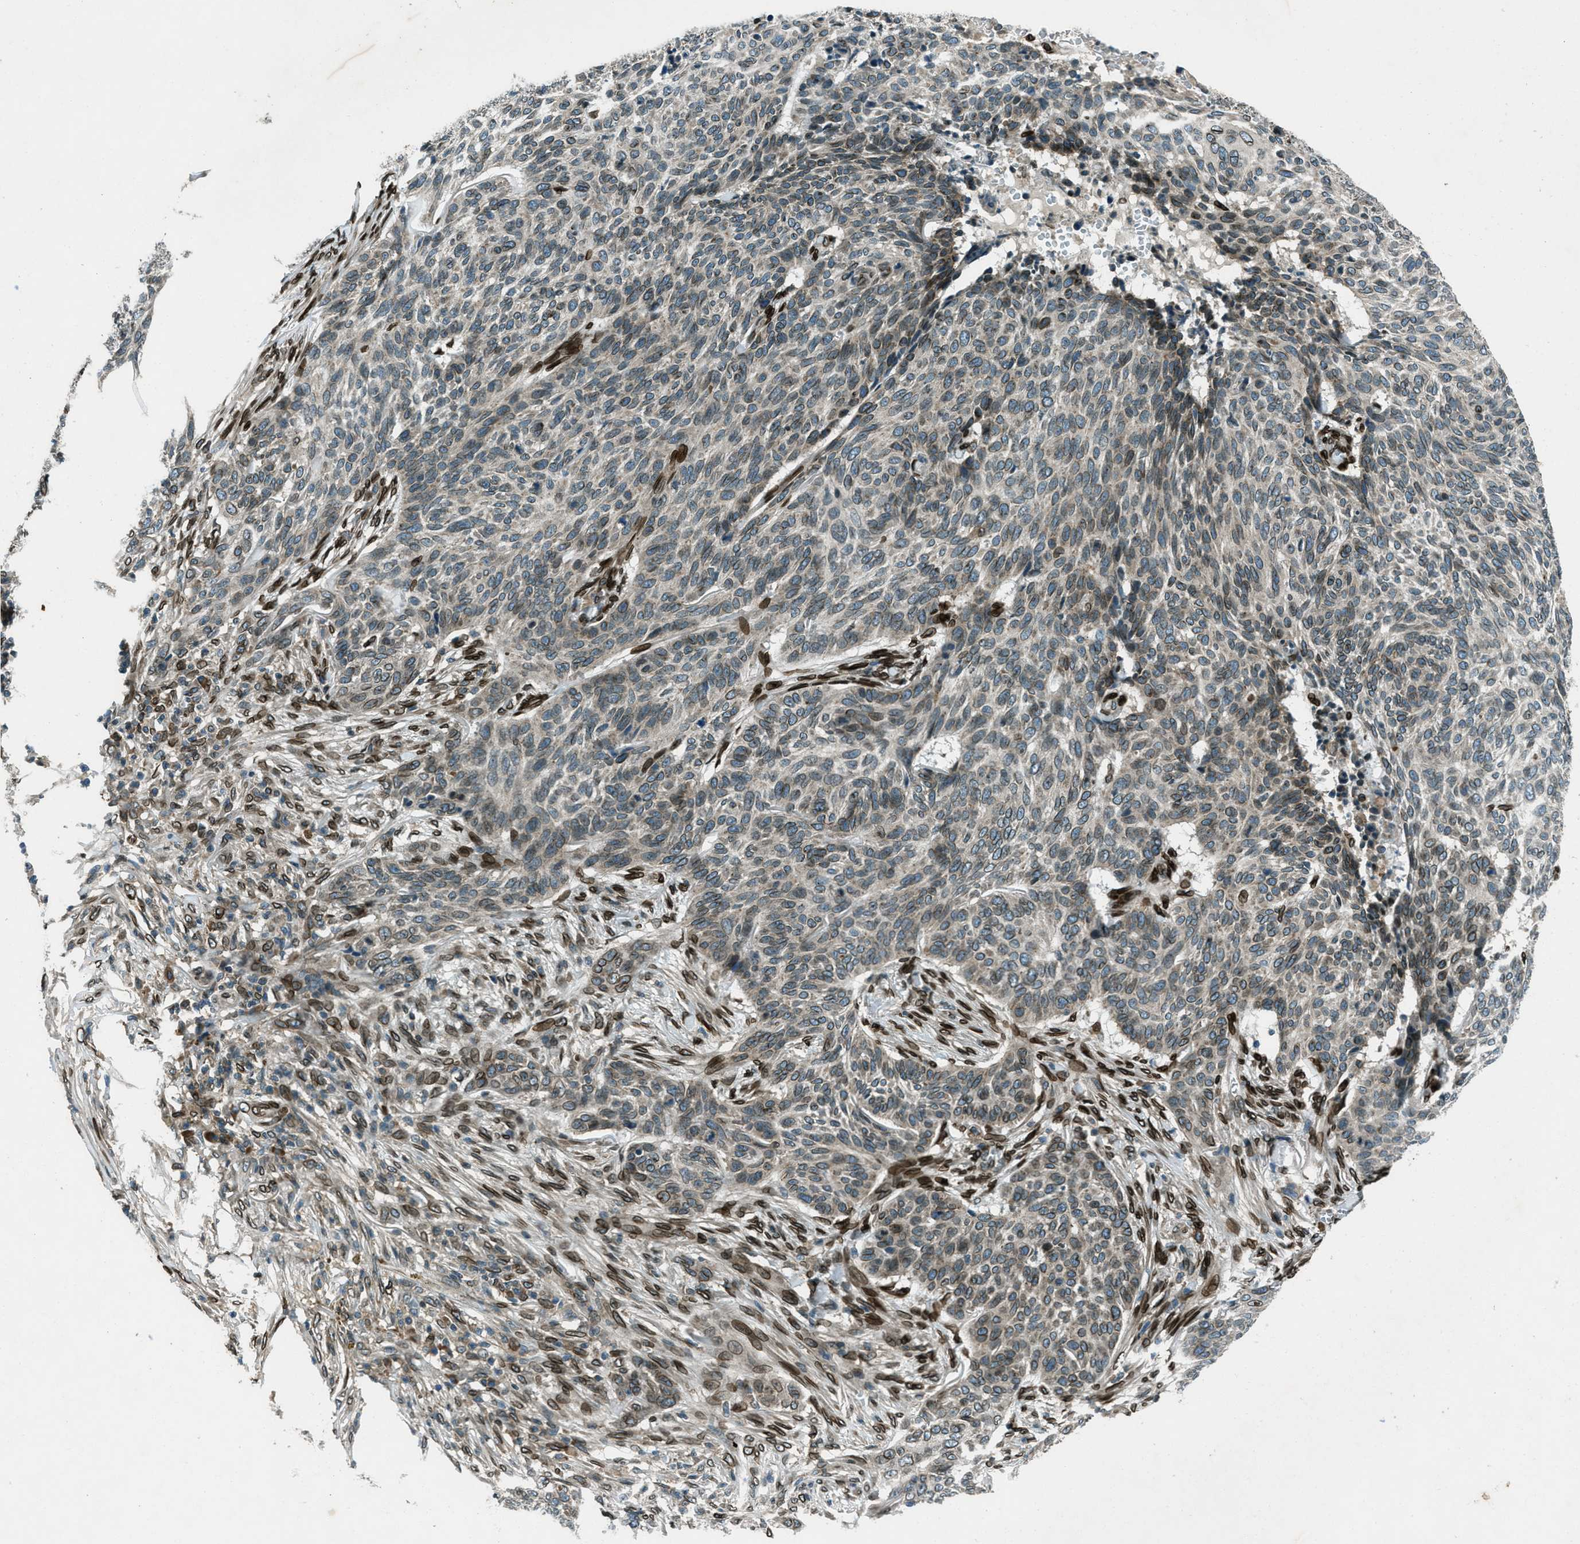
{"staining": {"intensity": "moderate", "quantity": "25%-75%", "location": "cytoplasmic/membranous,nuclear"}, "tissue": "skin cancer", "cell_type": "Tumor cells", "image_type": "cancer", "snomed": [{"axis": "morphology", "description": "Basal cell carcinoma"}, {"axis": "topography", "description": "Skin"}], "caption": "A high-resolution photomicrograph shows immunohistochemistry staining of skin basal cell carcinoma, which shows moderate cytoplasmic/membranous and nuclear expression in about 25%-75% of tumor cells.", "gene": "LEMD2", "patient": {"sex": "male", "age": 85}}